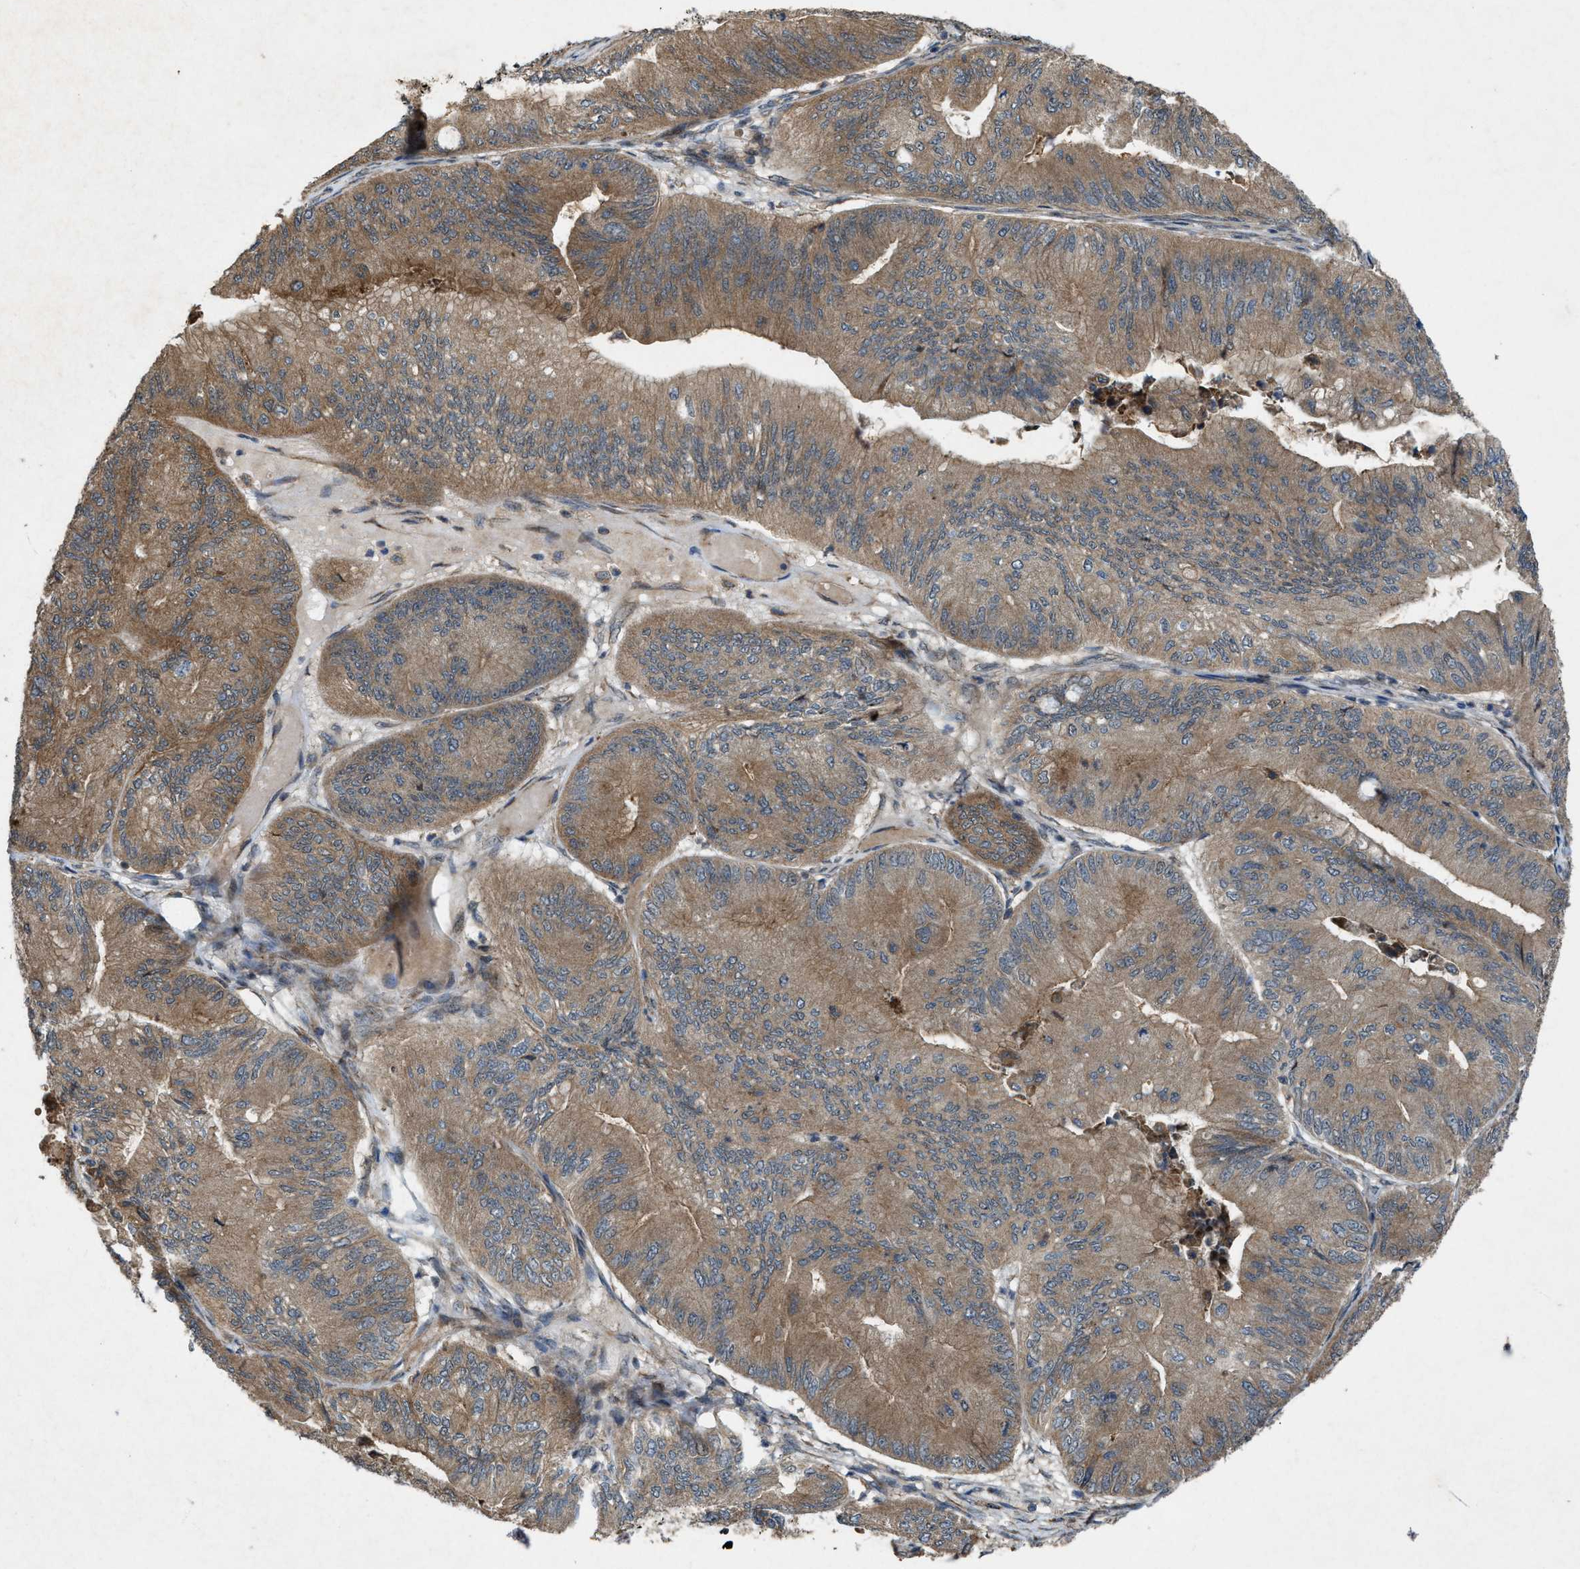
{"staining": {"intensity": "moderate", "quantity": ">75%", "location": "cytoplasmic/membranous"}, "tissue": "ovarian cancer", "cell_type": "Tumor cells", "image_type": "cancer", "snomed": [{"axis": "morphology", "description": "Cystadenocarcinoma, mucinous, NOS"}, {"axis": "topography", "description": "Ovary"}], "caption": "Protein staining displays moderate cytoplasmic/membranous staining in about >75% of tumor cells in ovarian cancer (mucinous cystadenocarcinoma). (DAB (3,3'-diaminobenzidine) IHC, brown staining for protein, blue staining for nuclei).", "gene": "LRRC72", "patient": {"sex": "female", "age": 61}}